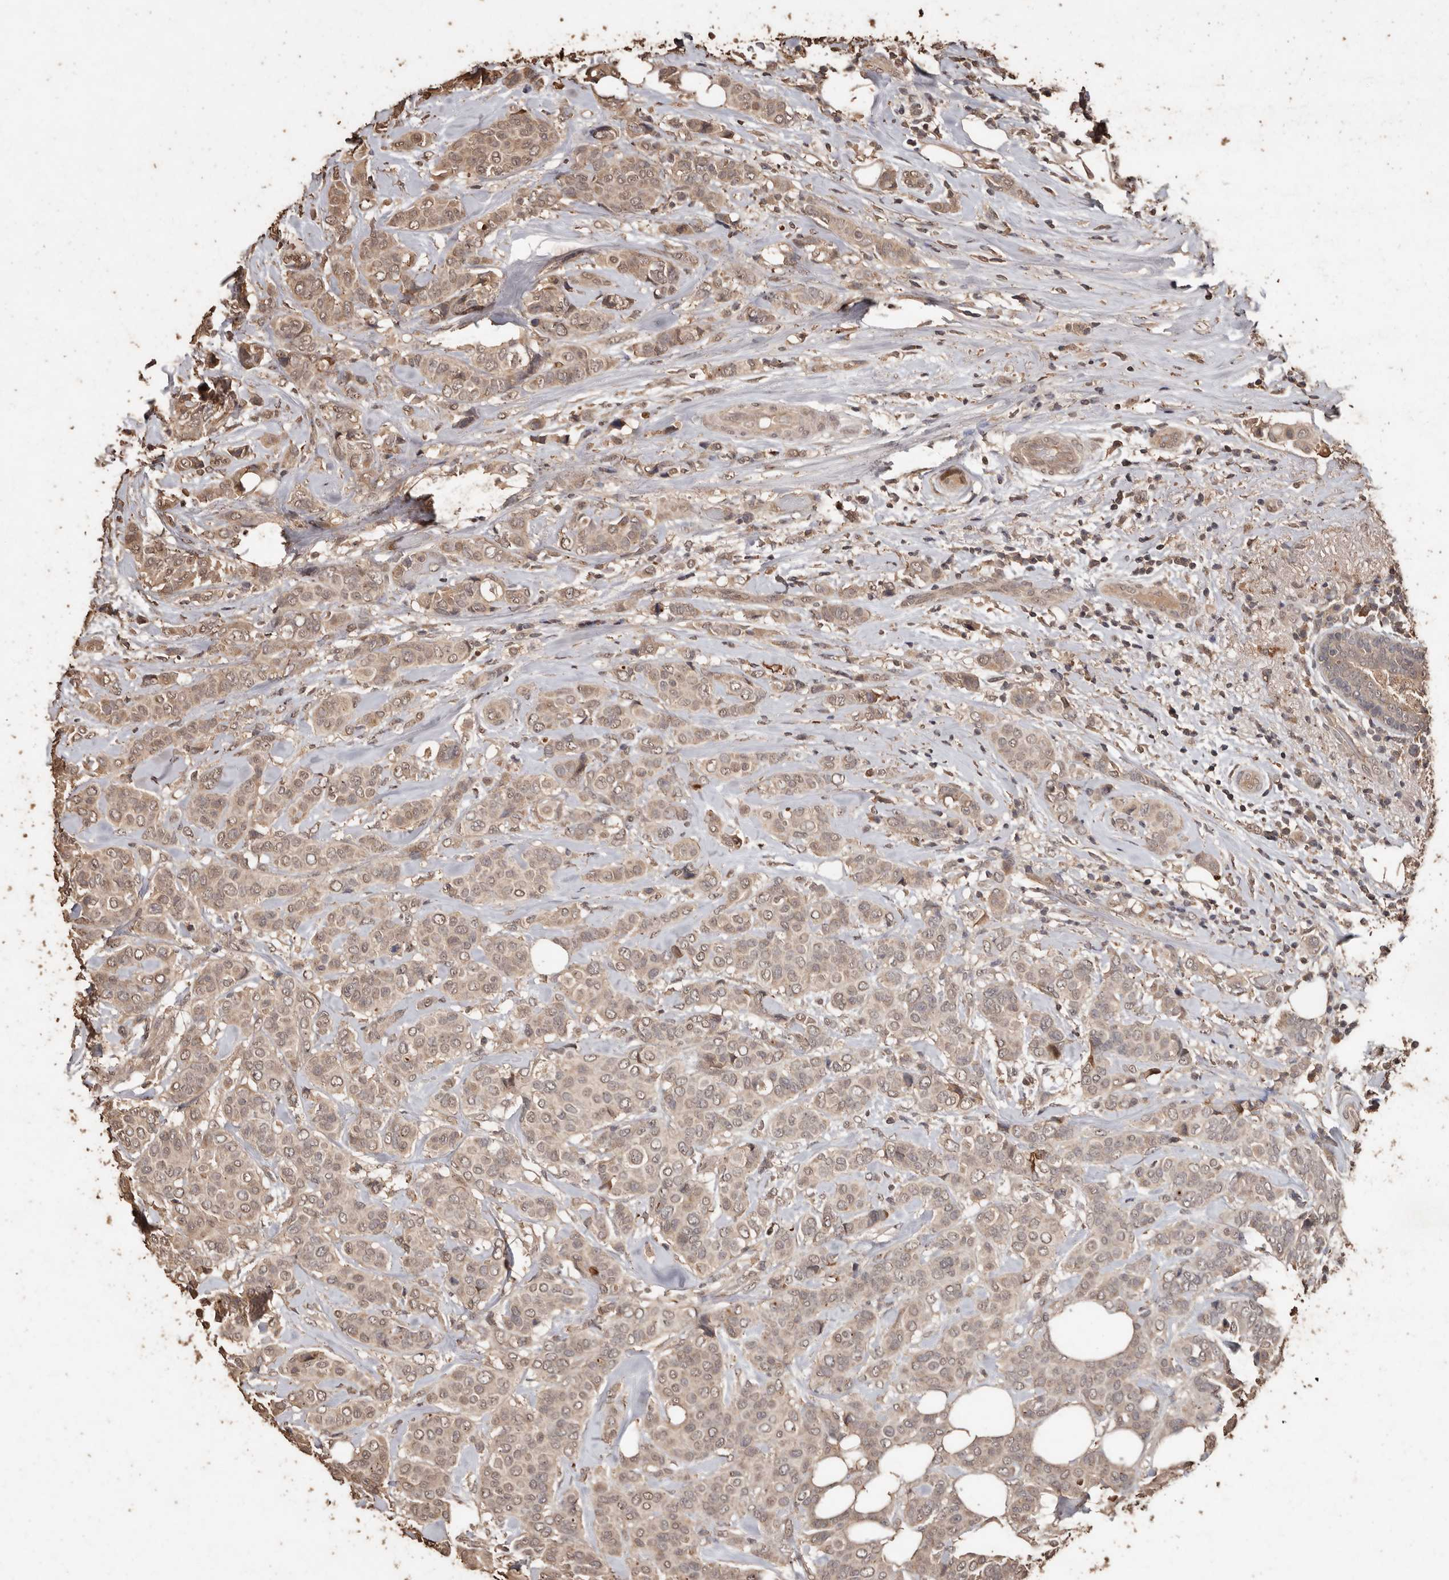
{"staining": {"intensity": "weak", "quantity": ">75%", "location": "cytoplasmic/membranous,nuclear"}, "tissue": "breast cancer", "cell_type": "Tumor cells", "image_type": "cancer", "snomed": [{"axis": "morphology", "description": "Lobular carcinoma"}, {"axis": "topography", "description": "Breast"}], "caption": "High-magnification brightfield microscopy of breast cancer stained with DAB (brown) and counterstained with hematoxylin (blue). tumor cells exhibit weak cytoplasmic/membranous and nuclear positivity is identified in about>75% of cells.", "gene": "PKDCC", "patient": {"sex": "female", "age": 51}}